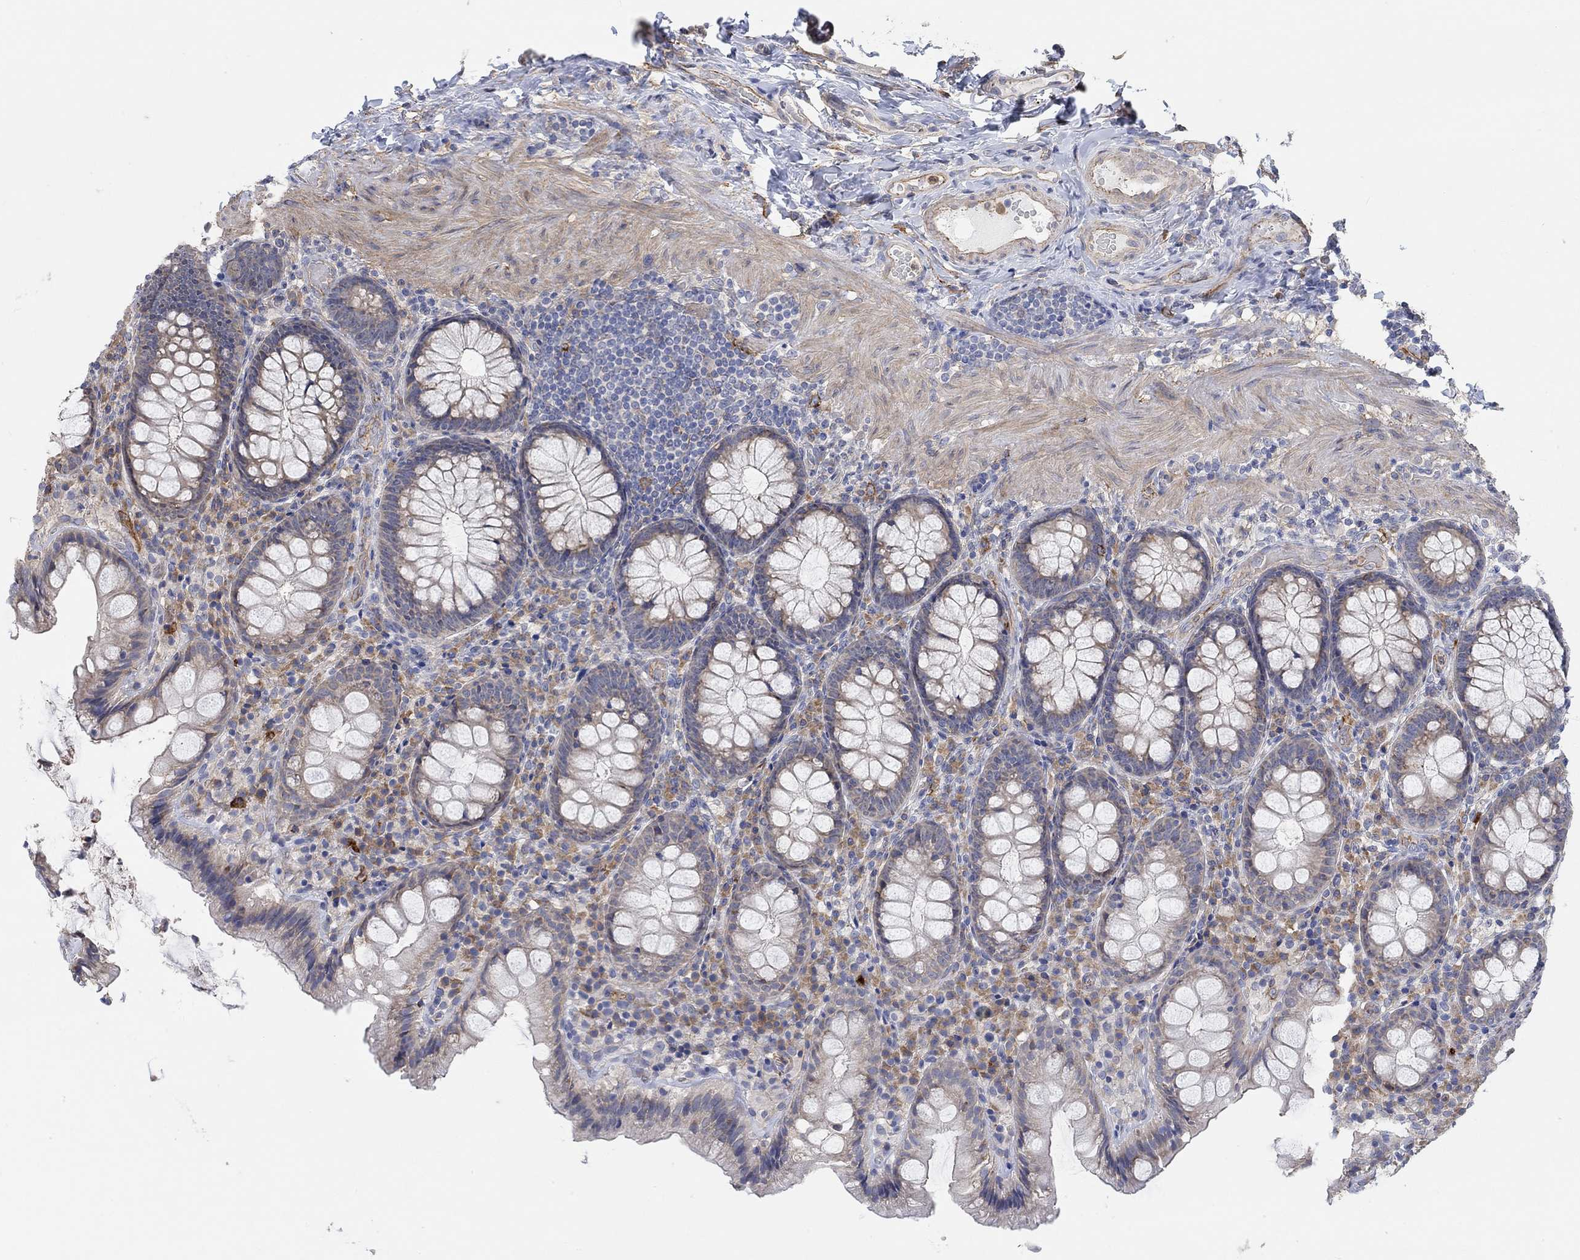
{"staining": {"intensity": "negative", "quantity": "none", "location": "none"}, "tissue": "colon", "cell_type": "Endothelial cells", "image_type": "normal", "snomed": [{"axis": "morphology", "description": "Normal tissue, NOS"}, {"axis": "topography", "description": "Colon"}], "caption": "This is a histopathology image of immunohistochemistry (IHC) staining of benign colon, which shows no staining in endothelial cells.", "gene": "SYT16", "patient": {"sex": "female", "age": 86}}